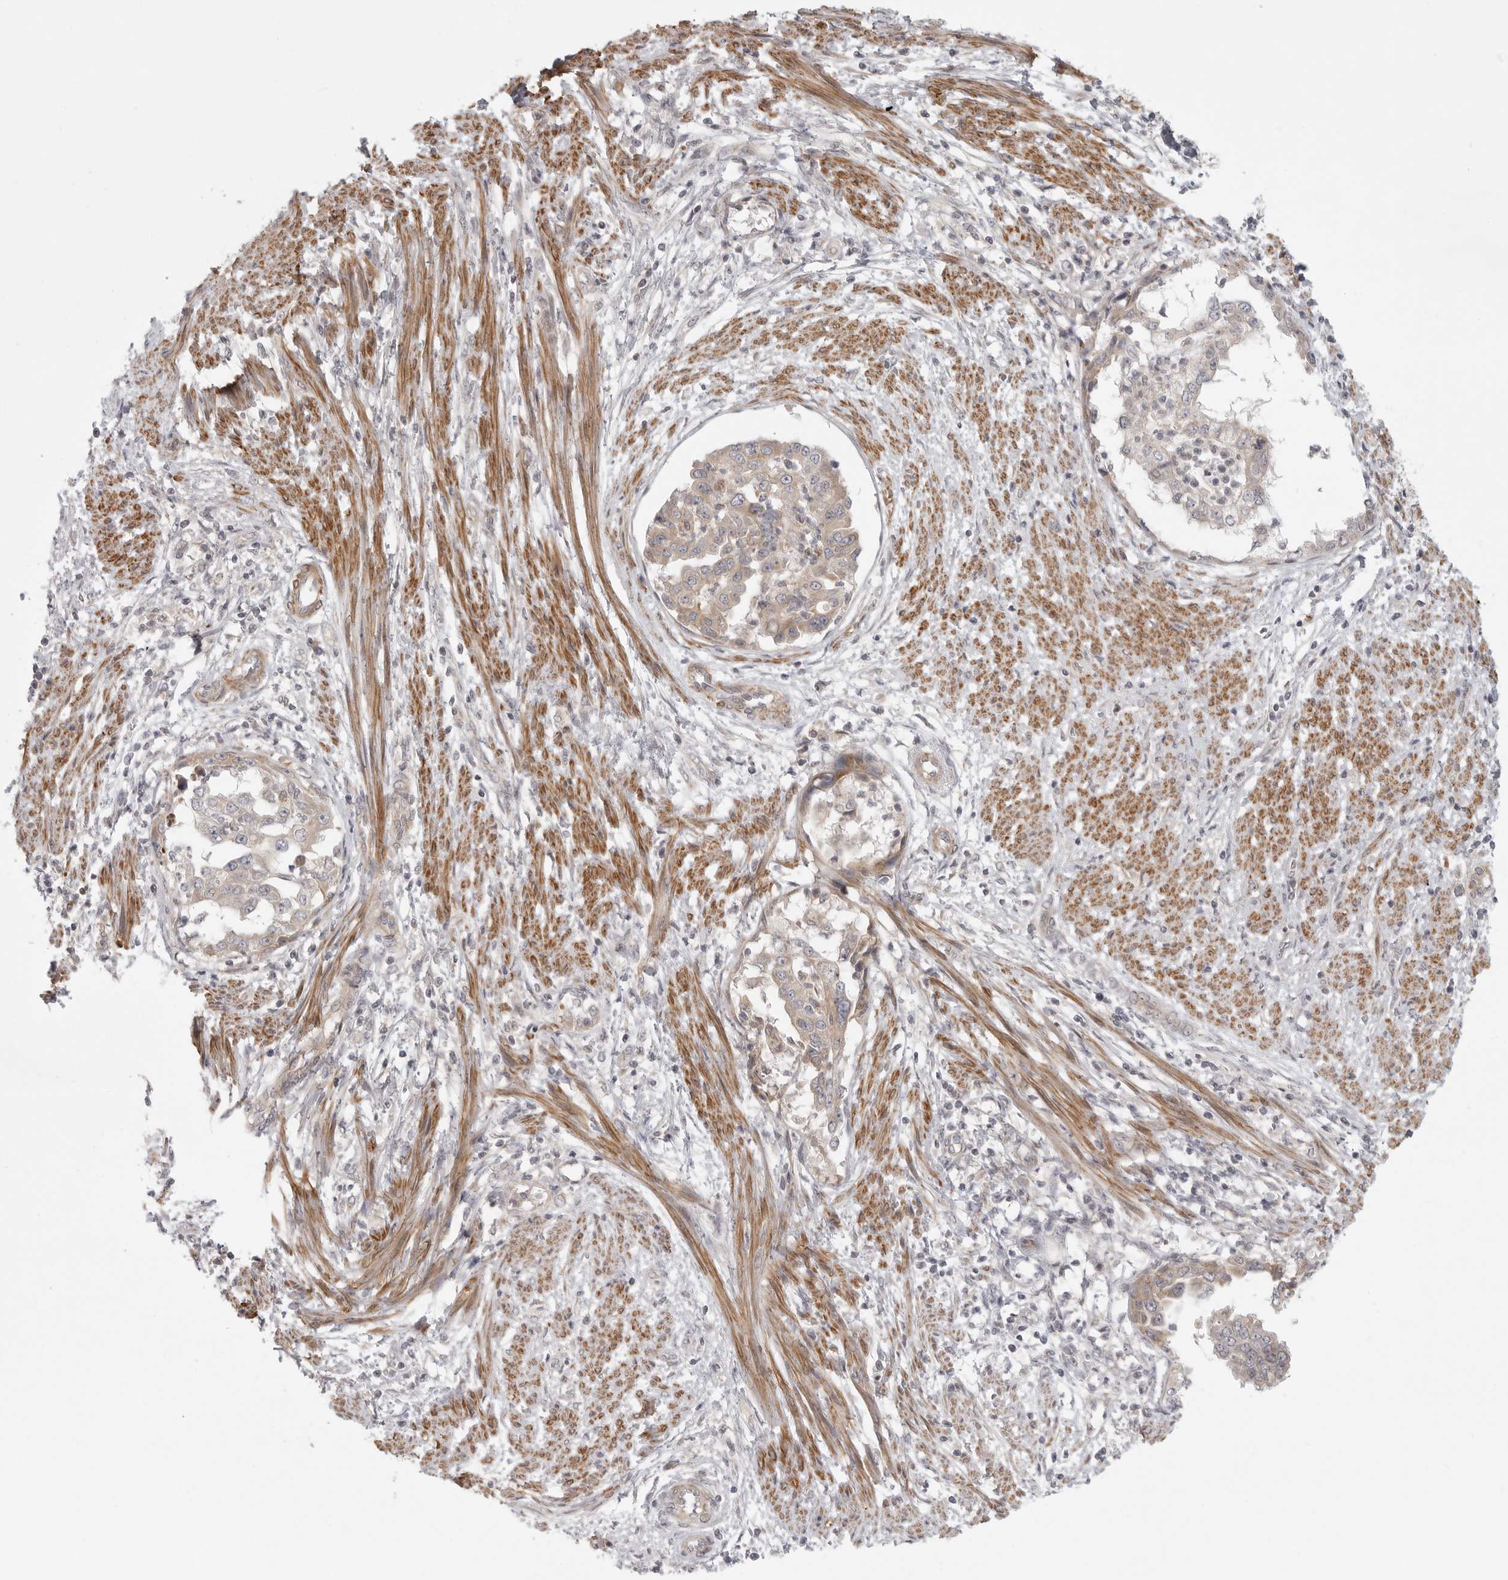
{"staining": {"intensity": "moderate", "quantity": "25%-75%", "location": "cytoplasmic/membranous"}, "tissue": "endometrial cancer", "cell_type": "Tumor cells", "image_type": "cancer", "snomed": [{"axis": "morphology", "description": "Adenocarcinoma, NOS"}, {"axis": "topography", "description": "Endometrium"}], "caption": "An IHC micrograph of neoplastic tissue is shown. Protein staining in brown labels moderate cytoplasmic/membranous positivity in adenocarcinoma (endometrial) within tumor cells. The protein is shown in brown color, while the nuclei are stained blue.", "gene": "CCPG1", "patient": {"sex": "female", "age": 85}}